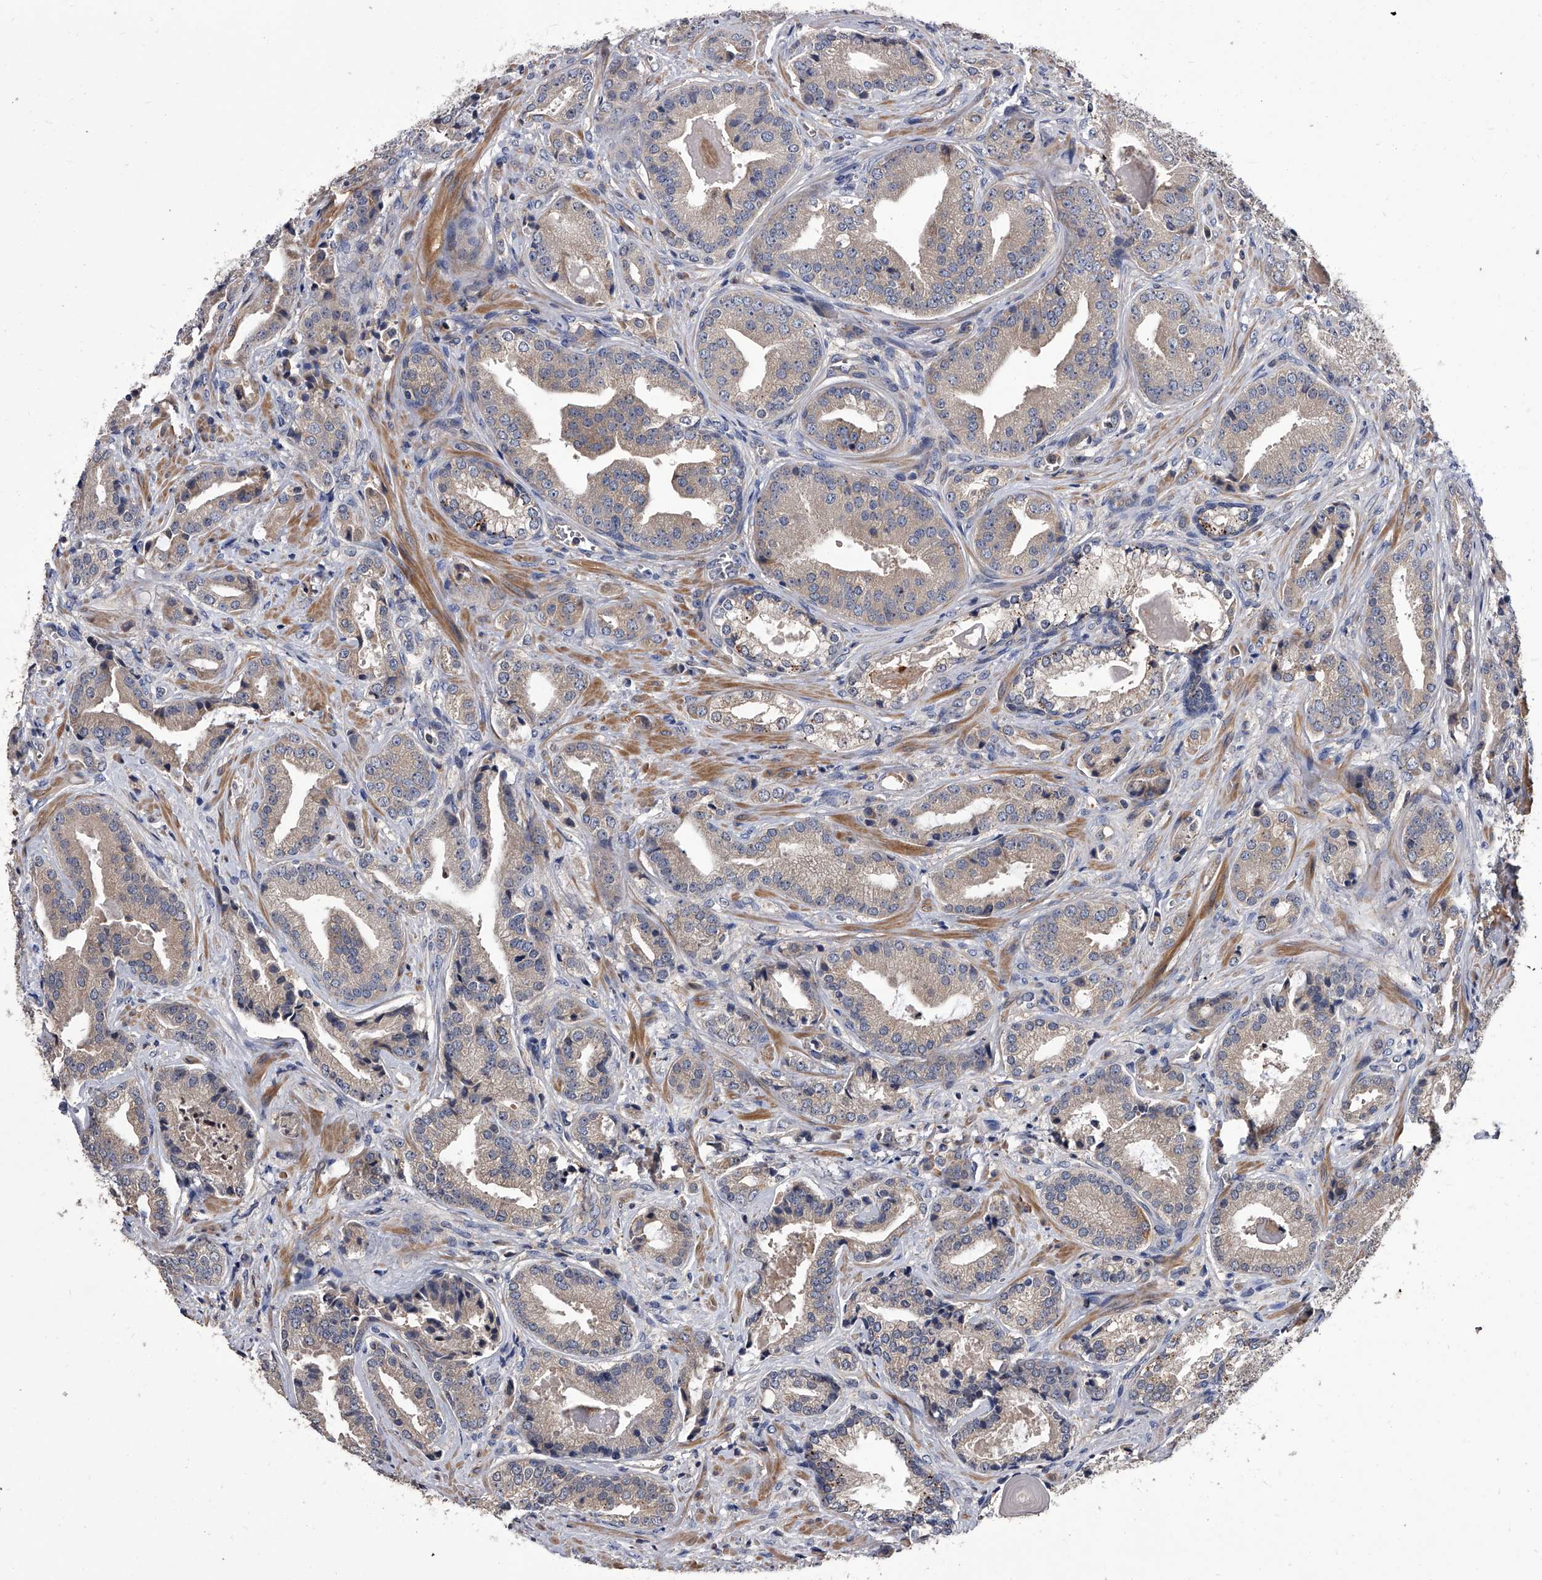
{"staining": {"intensity": "weak", "quantity": "<25%", "location": "cytoplasmic/membranous"}, "tissue": "prostate cancer", "cell_type": "Tumor cells", "image_type": "cancer", "snomed": [{"axis": "morphology", "description": "Adenocarcinoma, High grade"}, {"axis": "topography", "description": "Prostate"}], "caption": "Tumor cells show no significant protein staining in adenocarcinoma (high-grade) (prostate).", "gene": "STK36", "patient": {"sex": "male", "age": 73}}